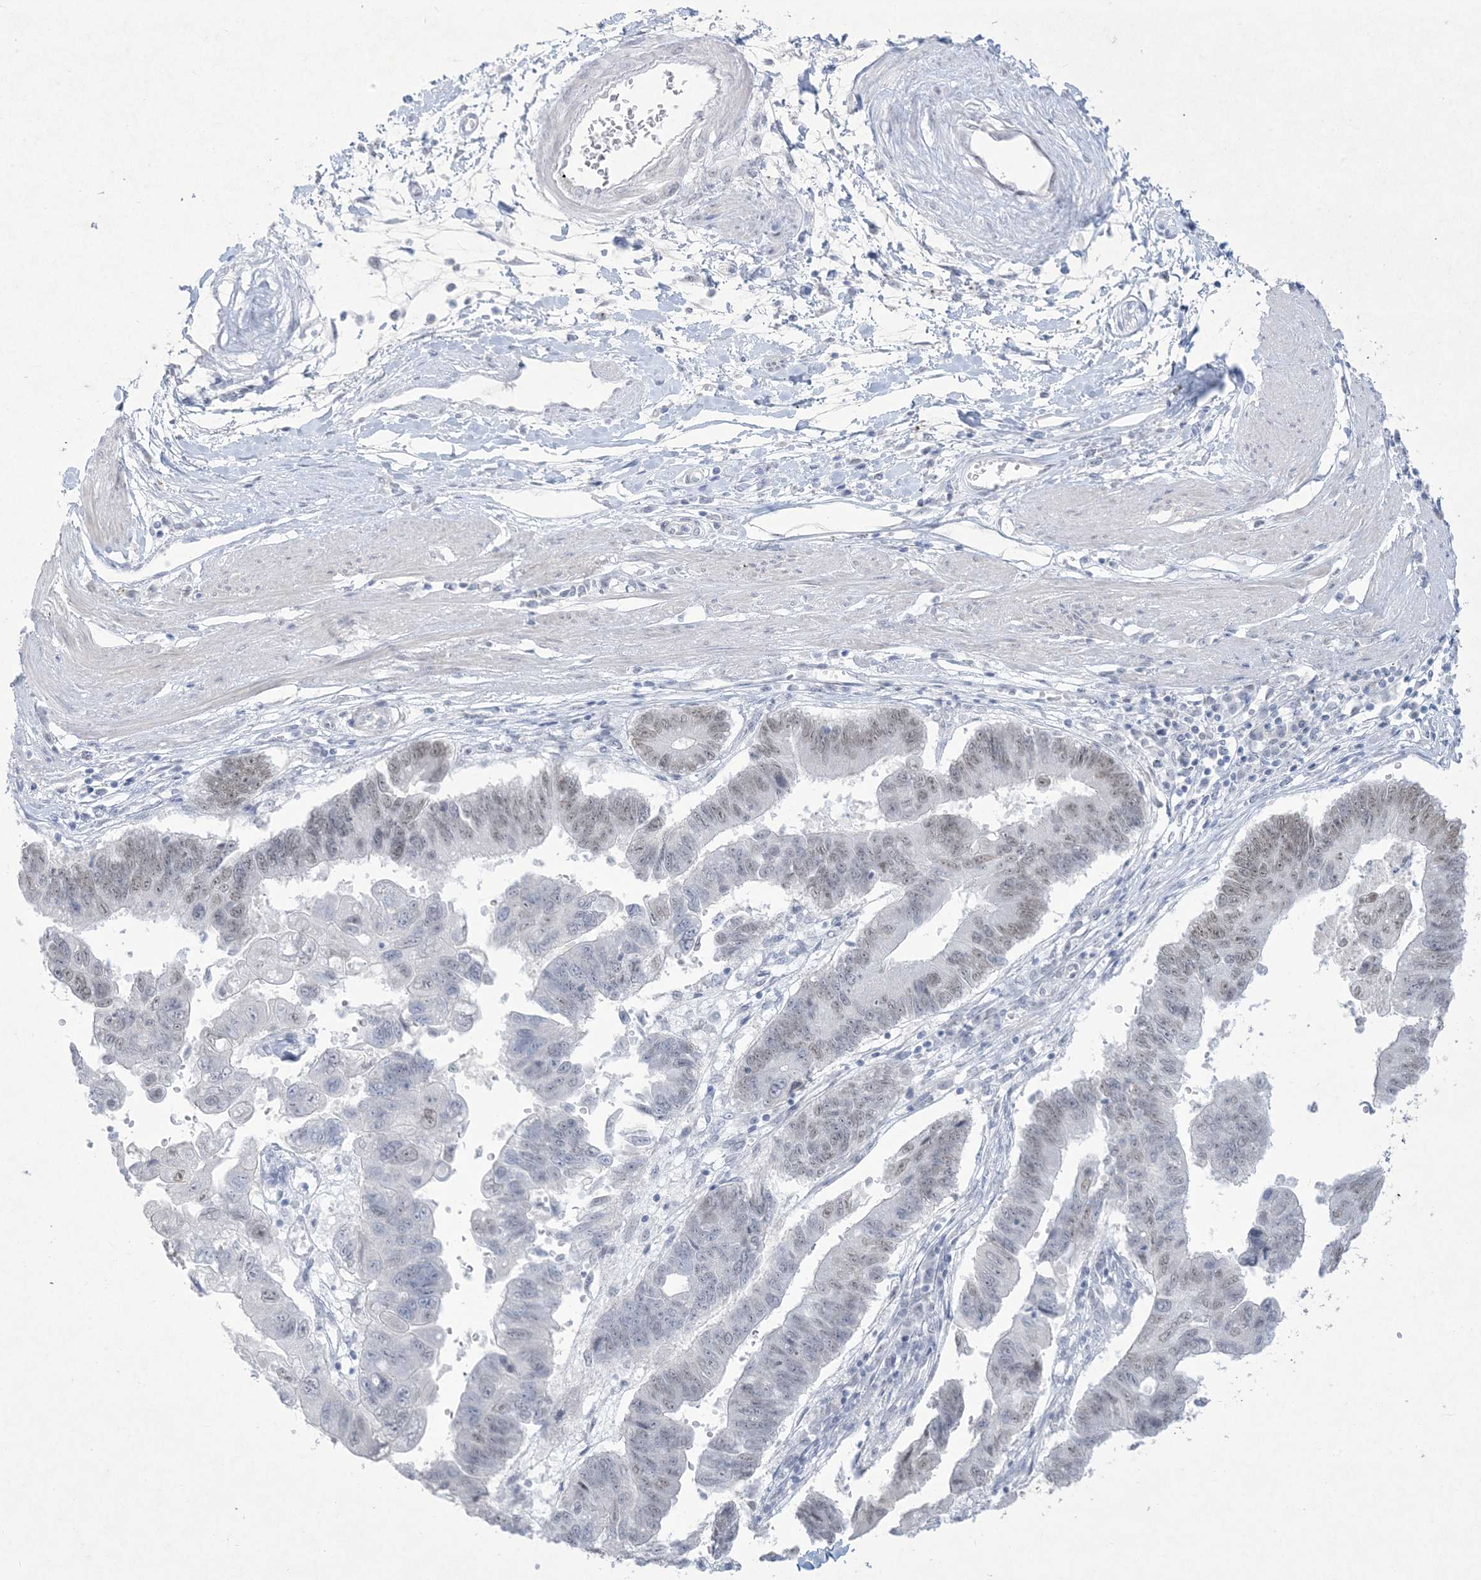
{"staining": {"intensity": "weak", "quantity": "<25%", "location": "nuclear"}, "tissue": "stomach cancer", "cell_type": "Tumor cells", "image_type": "cancer", "snomed": [{"axis": "morphology", "description": "Adenocarcinoma, NOS"}, {"axis": "topography", "description": "Stomach"}], "caption": "DAB immunohistochemical staining of human adenocarcinoma (stomach) reveals no significant expression in tumor cells.", "gene": "HOMEZ", "patient": {"sex": "male", "age": 59}}